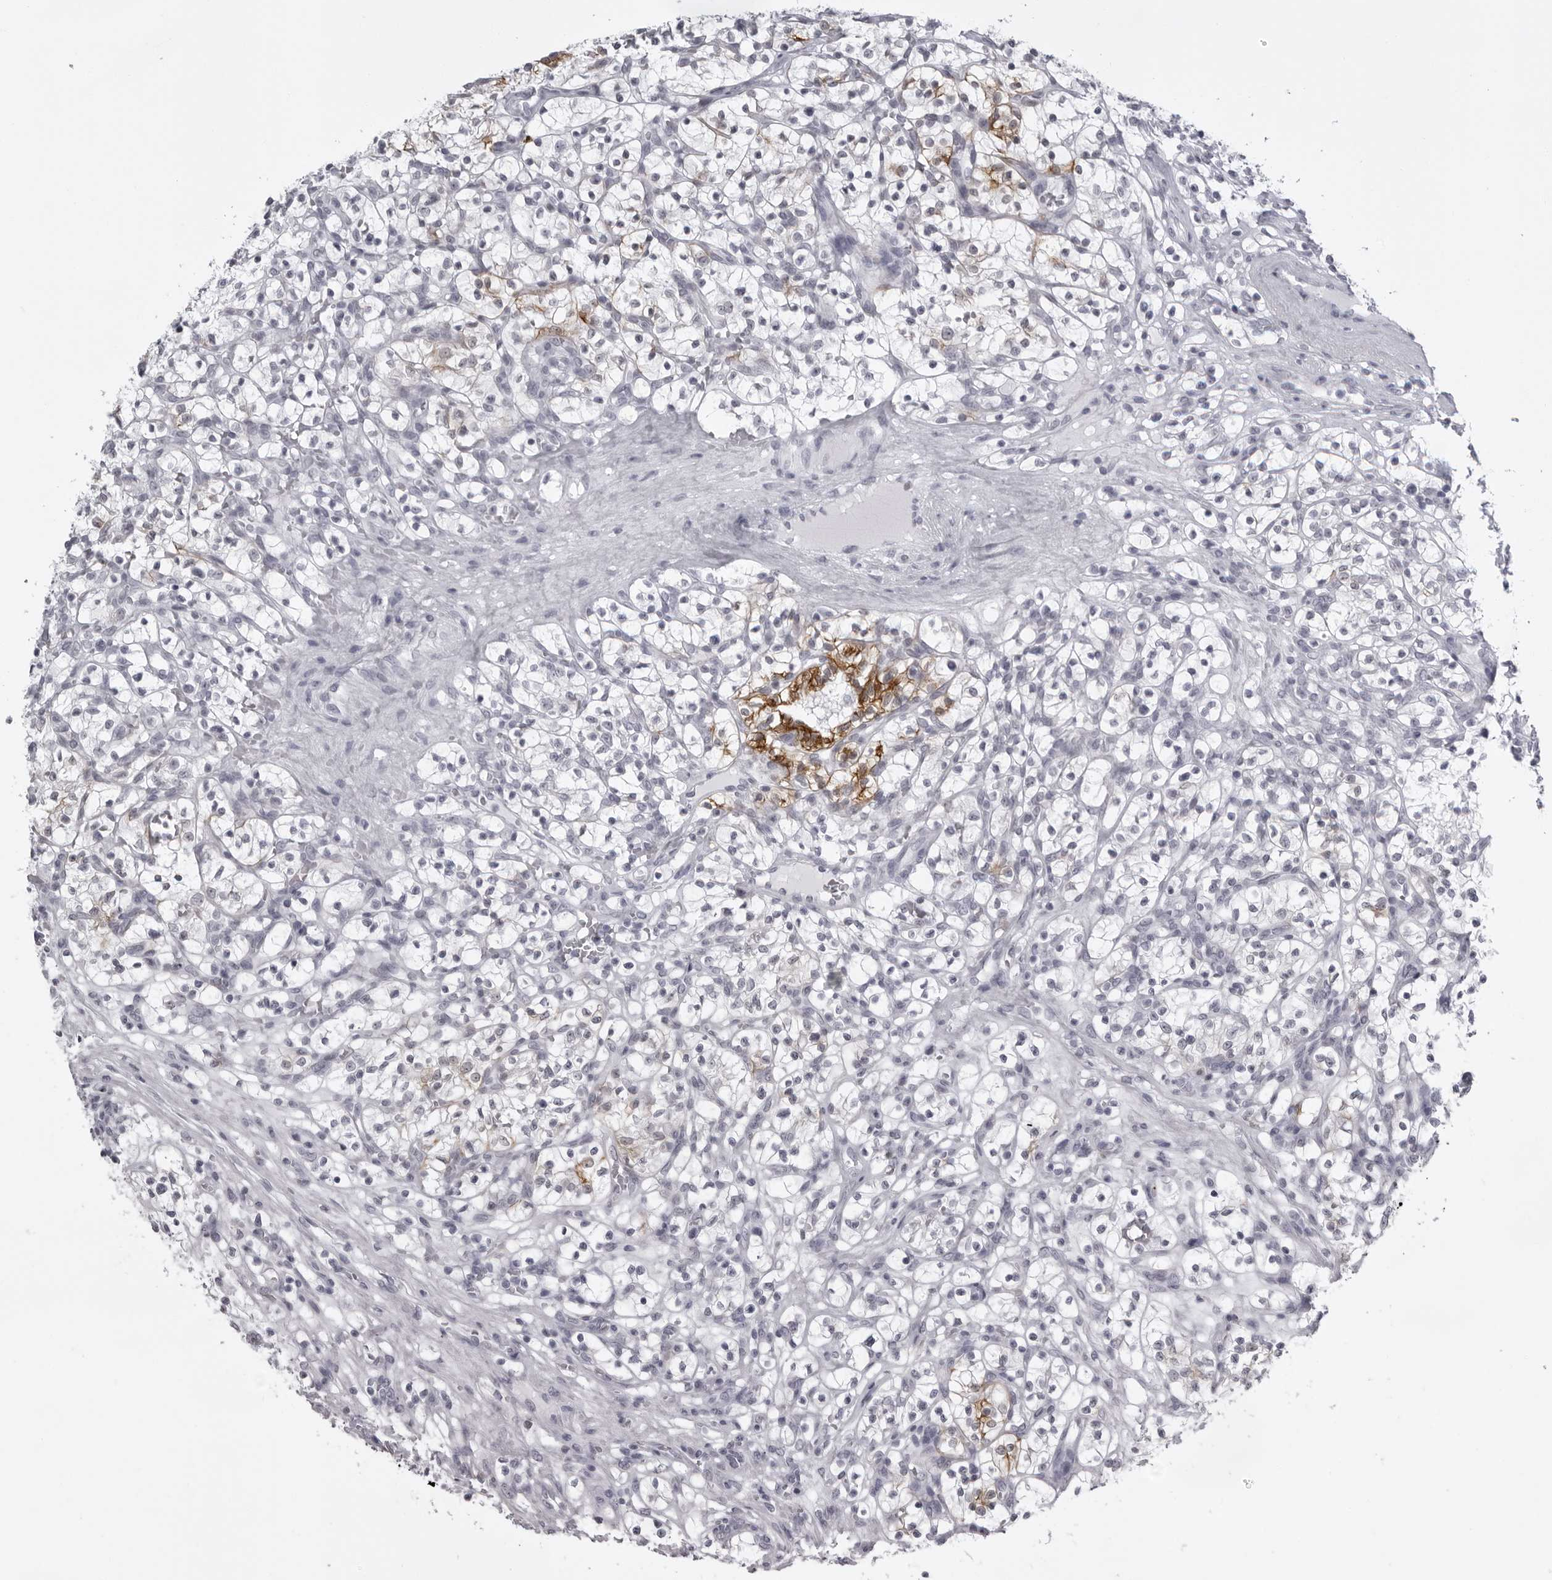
{"staining": {"intensity": "strong", "quantity": "<25%", "location": "cytoplasmic/membranous"}, "tissue": "renal cancer", "cell_type": "Tumor cells", "image_type": "cancer", "snomed": [{"axis": "morphology", "description": "Adenocarcinoma, NOS"}, {"axis": "topography", "description": "Kidney"}], "caption": "Renal adenocarcinoma was stained to show a protein in brown. There is medium levels of strong cytoplasmic/membranous positivity in approximately <25% of tumor cells.", "gene": "UROD", "patient": {"sex": "female", "age": 57}}